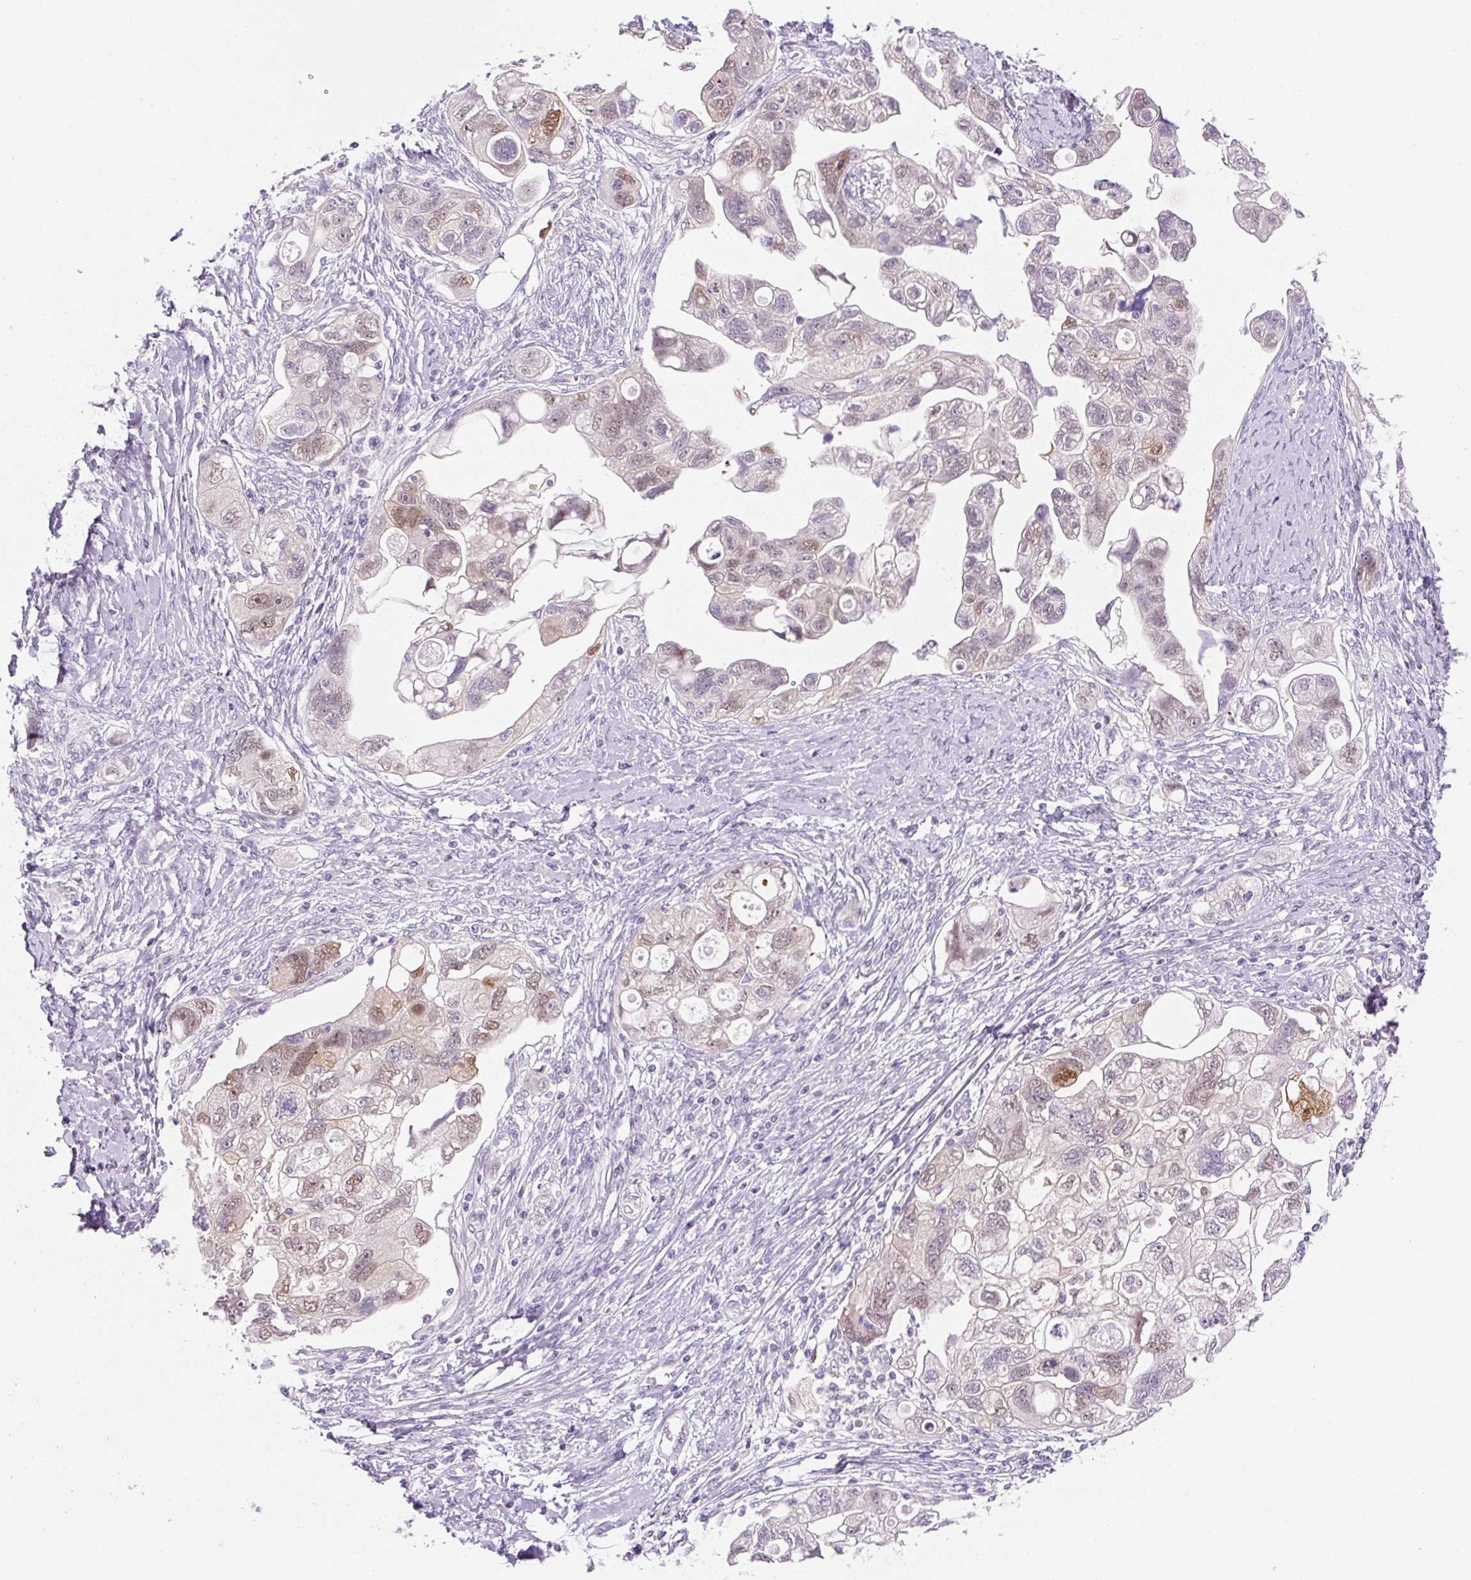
{"staining": {"intensity": "moderate", "quantity": "<25%", "location": "nuclear"}, "tissue": "ovarian cancer", "cell_type": "Tumor cells", "image_type": "cancer", "snomed": [{"axis": "morphology", "description": "Carcinoma, NOS"}, {"axis": "morphology", "description": "Cystadenocarcinoma, serous, NOS"}, {"axis": "topography", "description": "Ovary"}], "caption": "DAB (3,3'-diaminobenzidine) immunohistochemical staining of ovarian cancer (carcinoma) reveals moderate nuclear protein expression in about <25% of tumor cells. (Brightfield microscopy of DAB IHC at high magnification).", "gene": "SYNE3", "patient": {"sex": "female", "age": 69}}